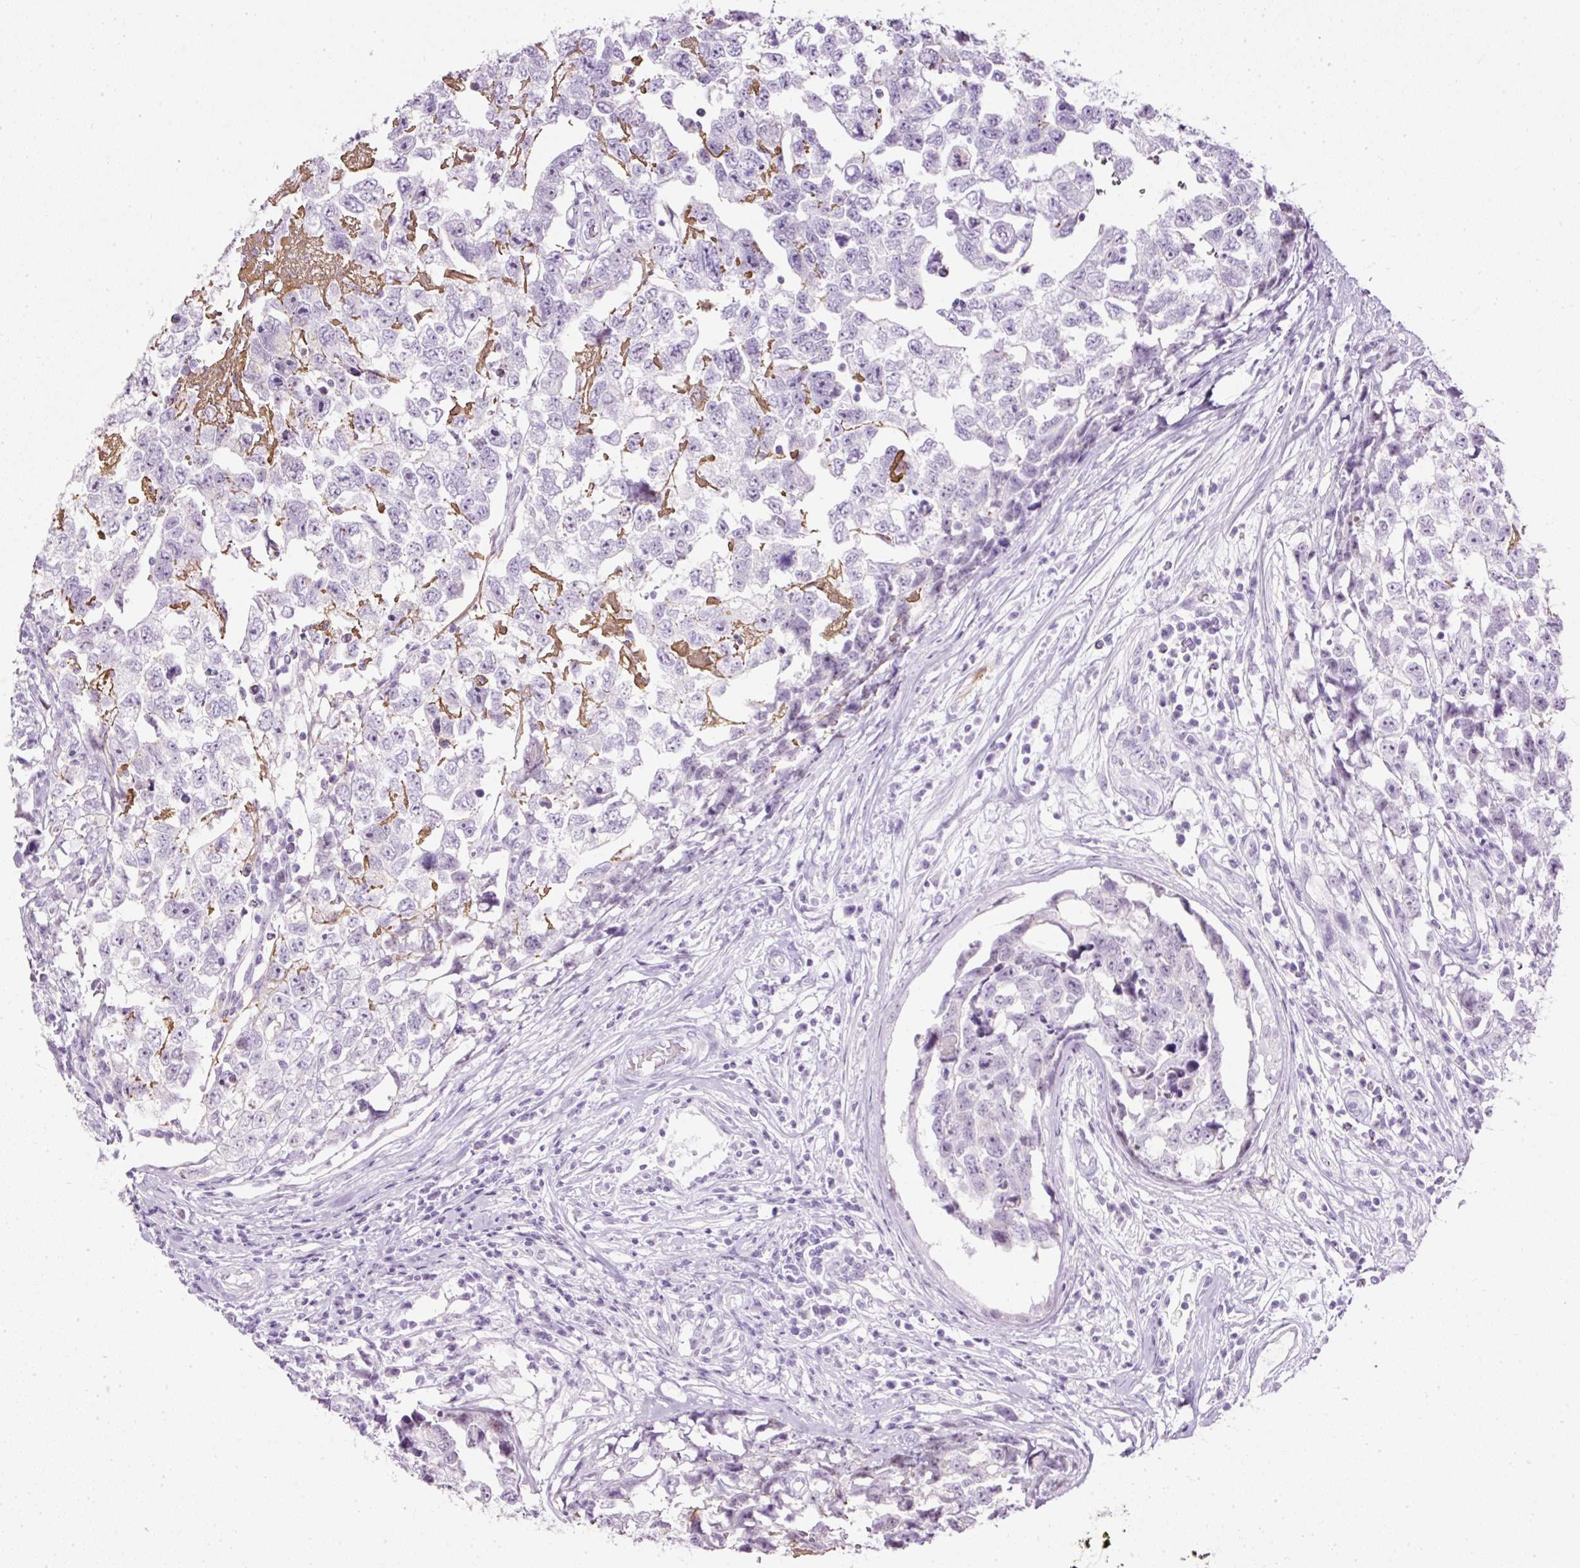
{"staining": {"intensity": "negative", "quantity": "none", "location": "none"}, "tissue": "testis cancer", "cell_type": "Tumor cells", "image_type": "cancer", "snomed": [{"axis": "morphology", "description": "Carcinoma, Embryonal, NOS"}, {"axis": "topography", "description": "Testis"}], "caption": "An immunohistochemistry photomicrograph of embryonal carcinoma (testis) is shown. There is no staining in tumor cells of embryonal carcinoma (testis). The staining is performed using DAB brown chromogen with nuclei counter-stained in using hematoxylin.", "gene": "PDE6B", "patient": {"sex": "male", "age": 22}}